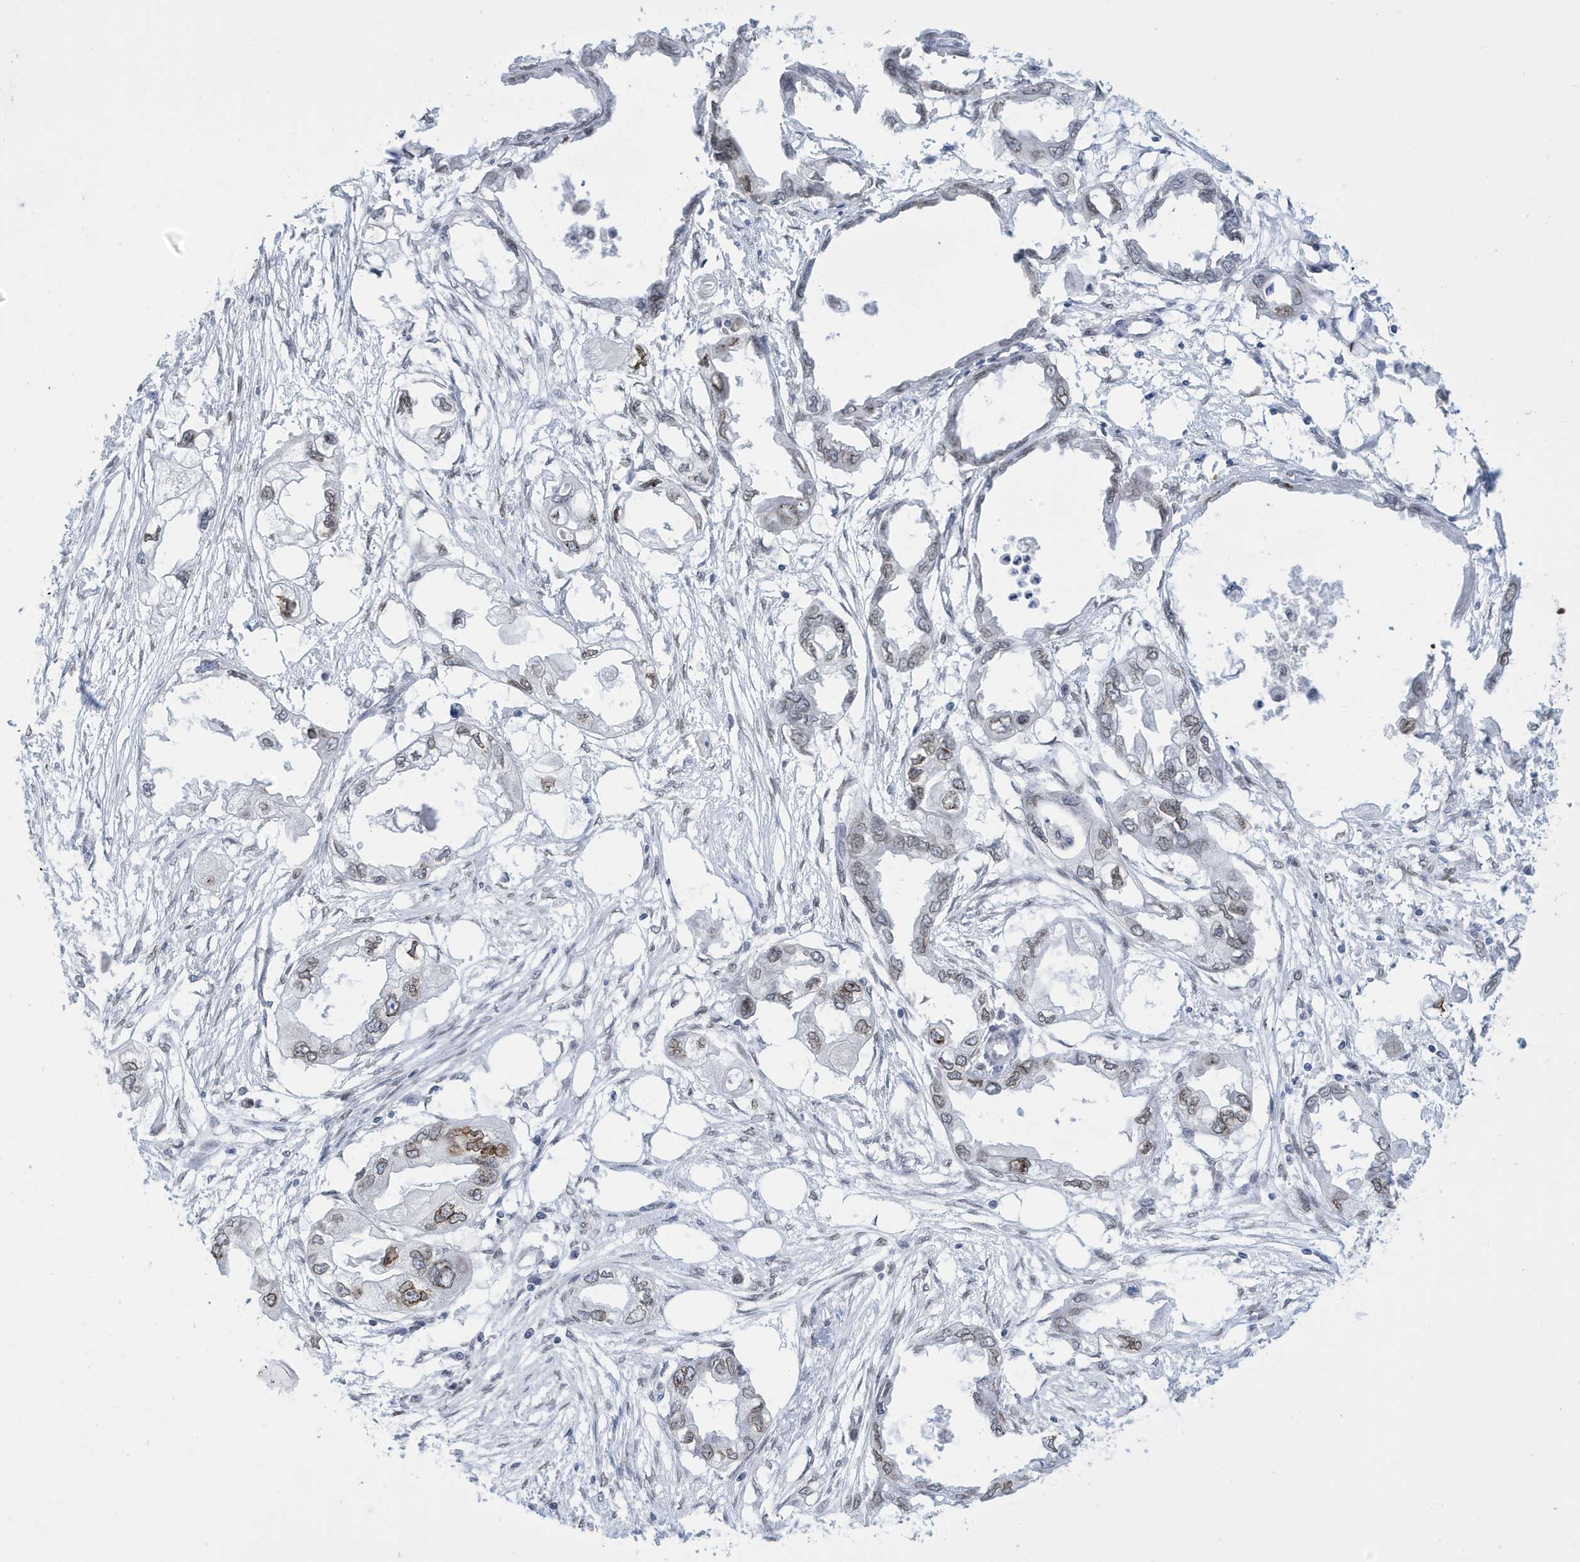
{"staining": {"intensity": "moderate", "quantity": "<25%", "location": "cytoplasmic/membranous,nuclear"}, "tissue": "endometrial cancer", "cell_type": "Tumor cells", "image_type": "cancer", "snomed": [{"axis": "morphology", "description": "Adenocarcinoma, NOS"}, {"axis": "morphology", "description": "Adenocarcinoma, metastatic, NOS"}, {"axis": "topography", "description": "Adipose tissue"}, {"axis": "topography", "description": "Endometrium"}], "caption": "A histopathology image of endometrial cancer (adenocarcinoma) stained for a protein exhibits moderate cytoplasmic/membranous and nuclear brown staining in tumor cells. (Stains: DAB in brown, nuclei in blue, Microscopy: brightfield microscopy at high magnification).", "gene": "PCYT1A", "patient": {"sex": "female", "age": 67}}